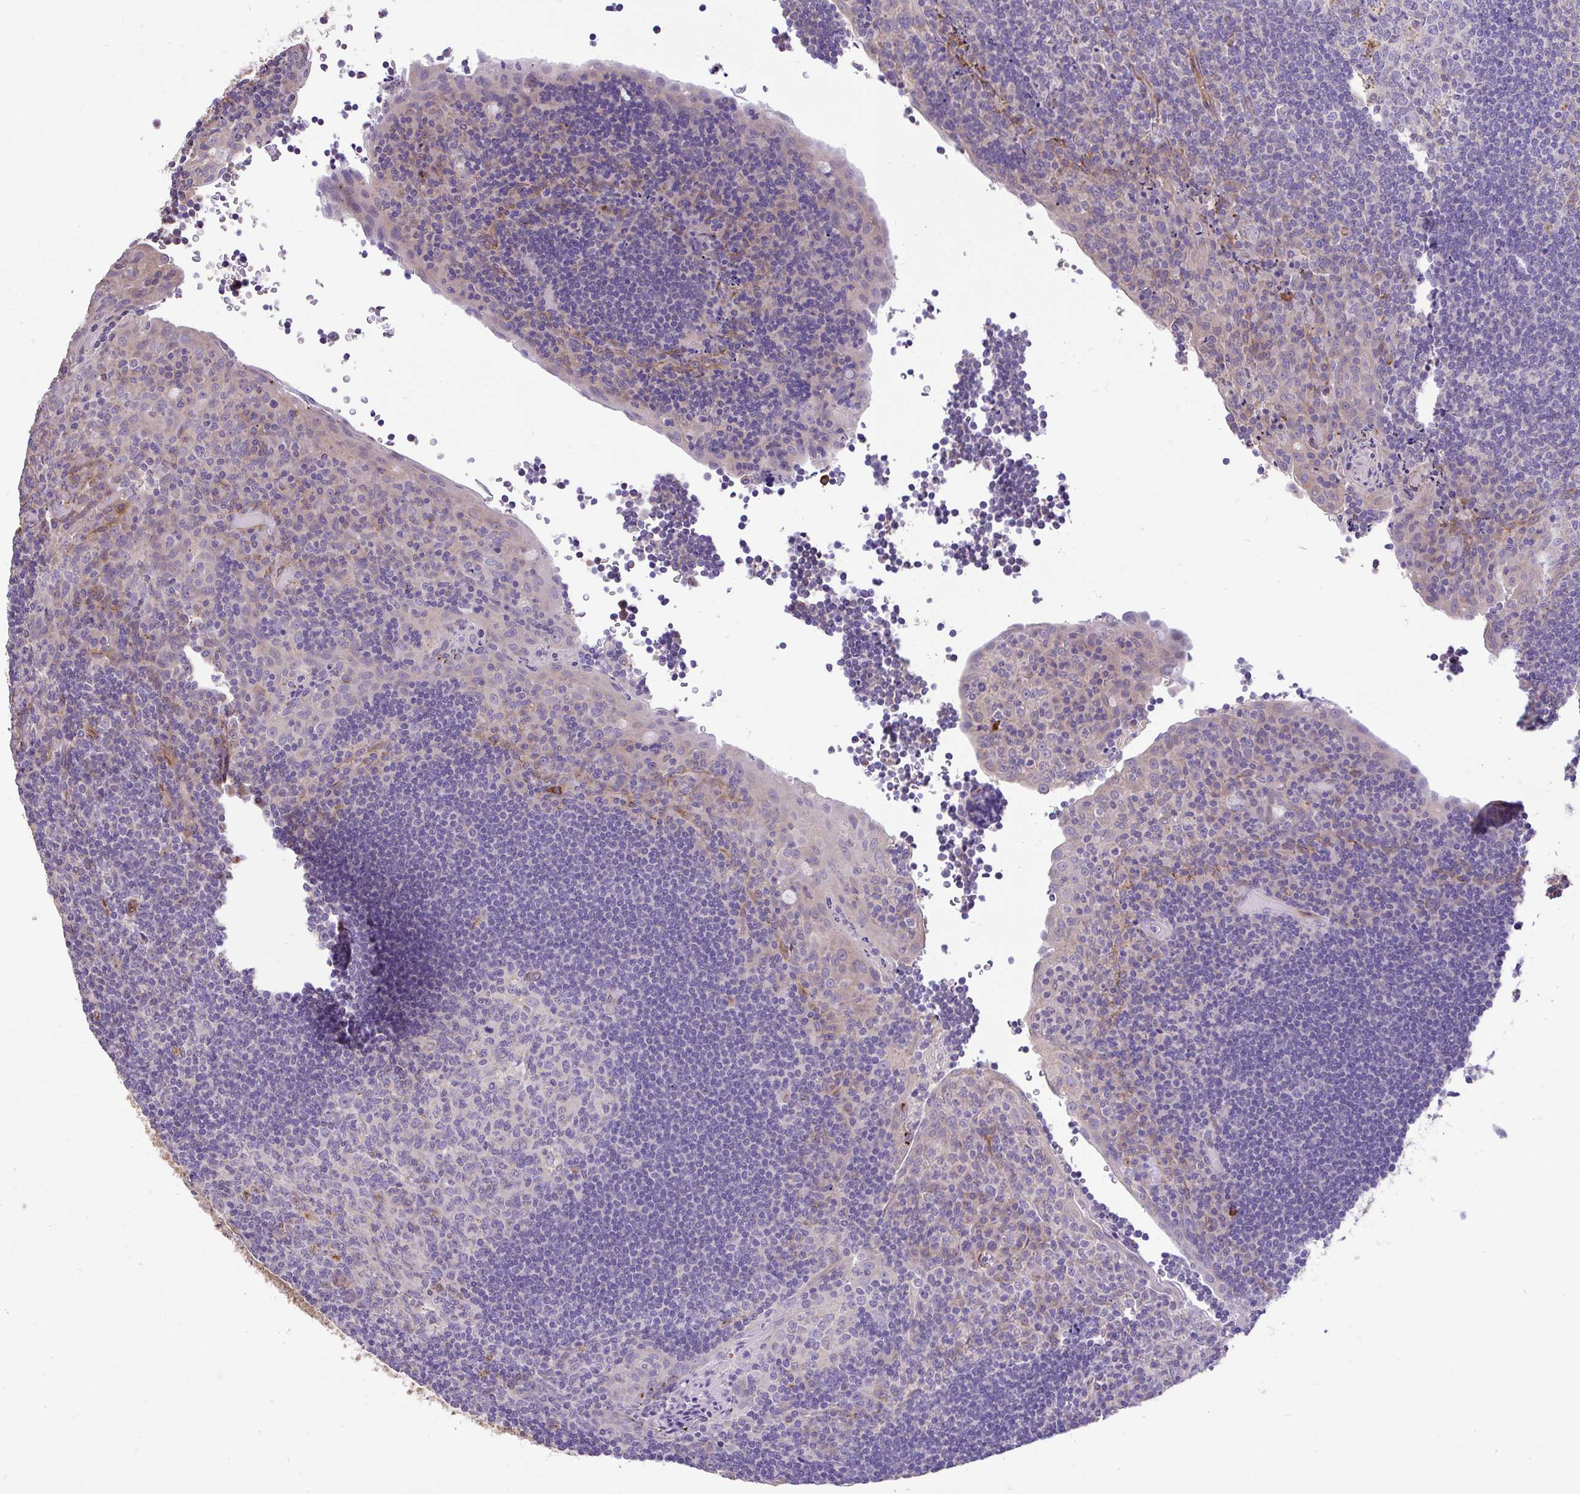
{"staining": {"intensity": "negative", "quantity": "none", "location": "none"}, "tissue": "tonsil", "cell_type": "Germinal center cells", "image_type": "normal", "snomed": [{"axis": "morphology", "description": "Normal tissue, NOS"}, {"axis": "topography", "description": "Tonsil"}], "caption": "Immunohistochemistry (IHC) photomicrograph of normal tonsil: human tonsil stained with DAB demonstrates no significant protein expression in germinal center cells.", "gene": "PTPRK", "patient": {"sex": "male", "age": 17}}